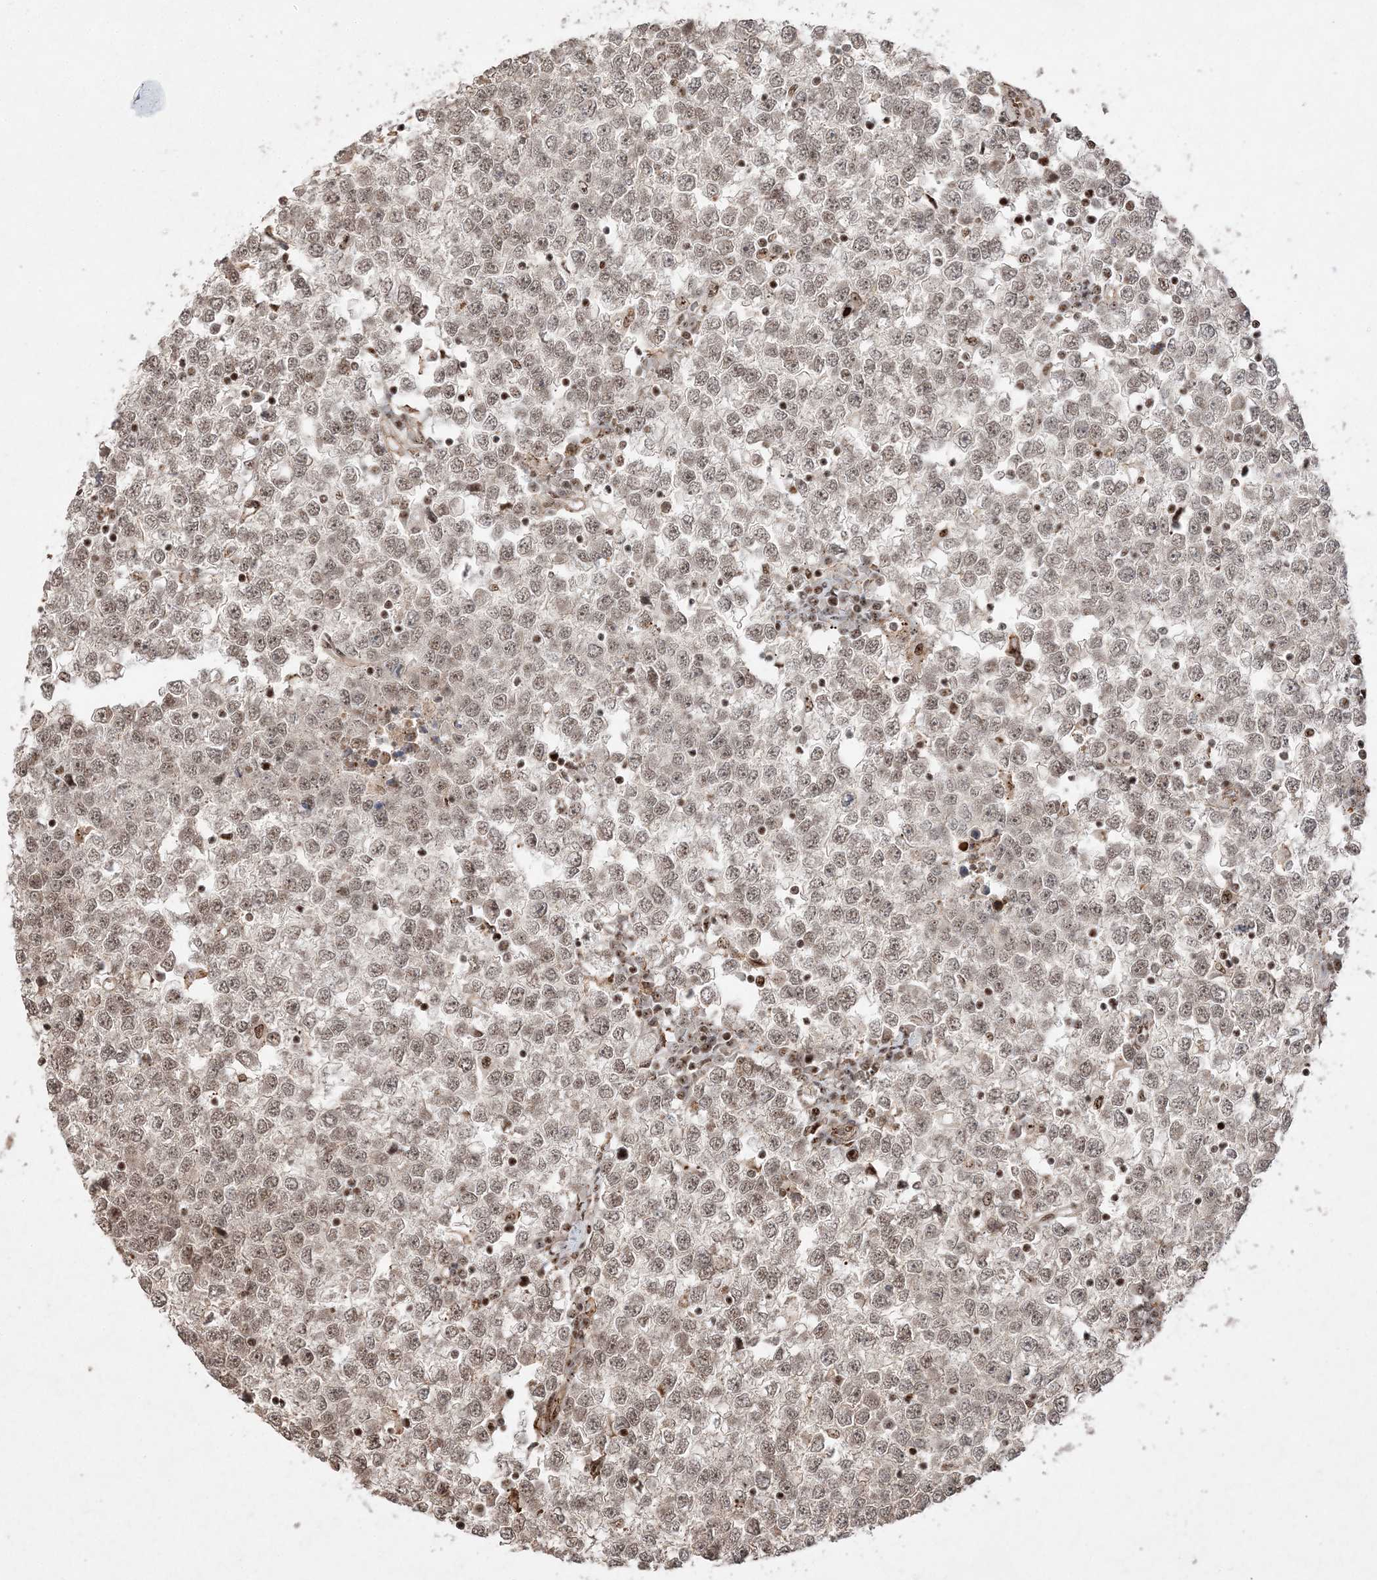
{"staining": {"intensity": "moderate", "quantity": ">75%", "location": "nuclear"}, "tissue": "testis cancer", "cell_type": "Tumor cells", "image_type": "cancer", "snomed": [{"axis": "morphology", "description": "Seminoma, NOS"}, {"axis": "topography", "description": "Testis"}], "caption": "This histopathology image shows immunohistochemistry (IHC) staining of testis cancer (seminoma), with medium moderate nuclear expression in about >75% of tumor cells.", "gene": "RBM17", "patient": {"sex": "male", "age": 65}}